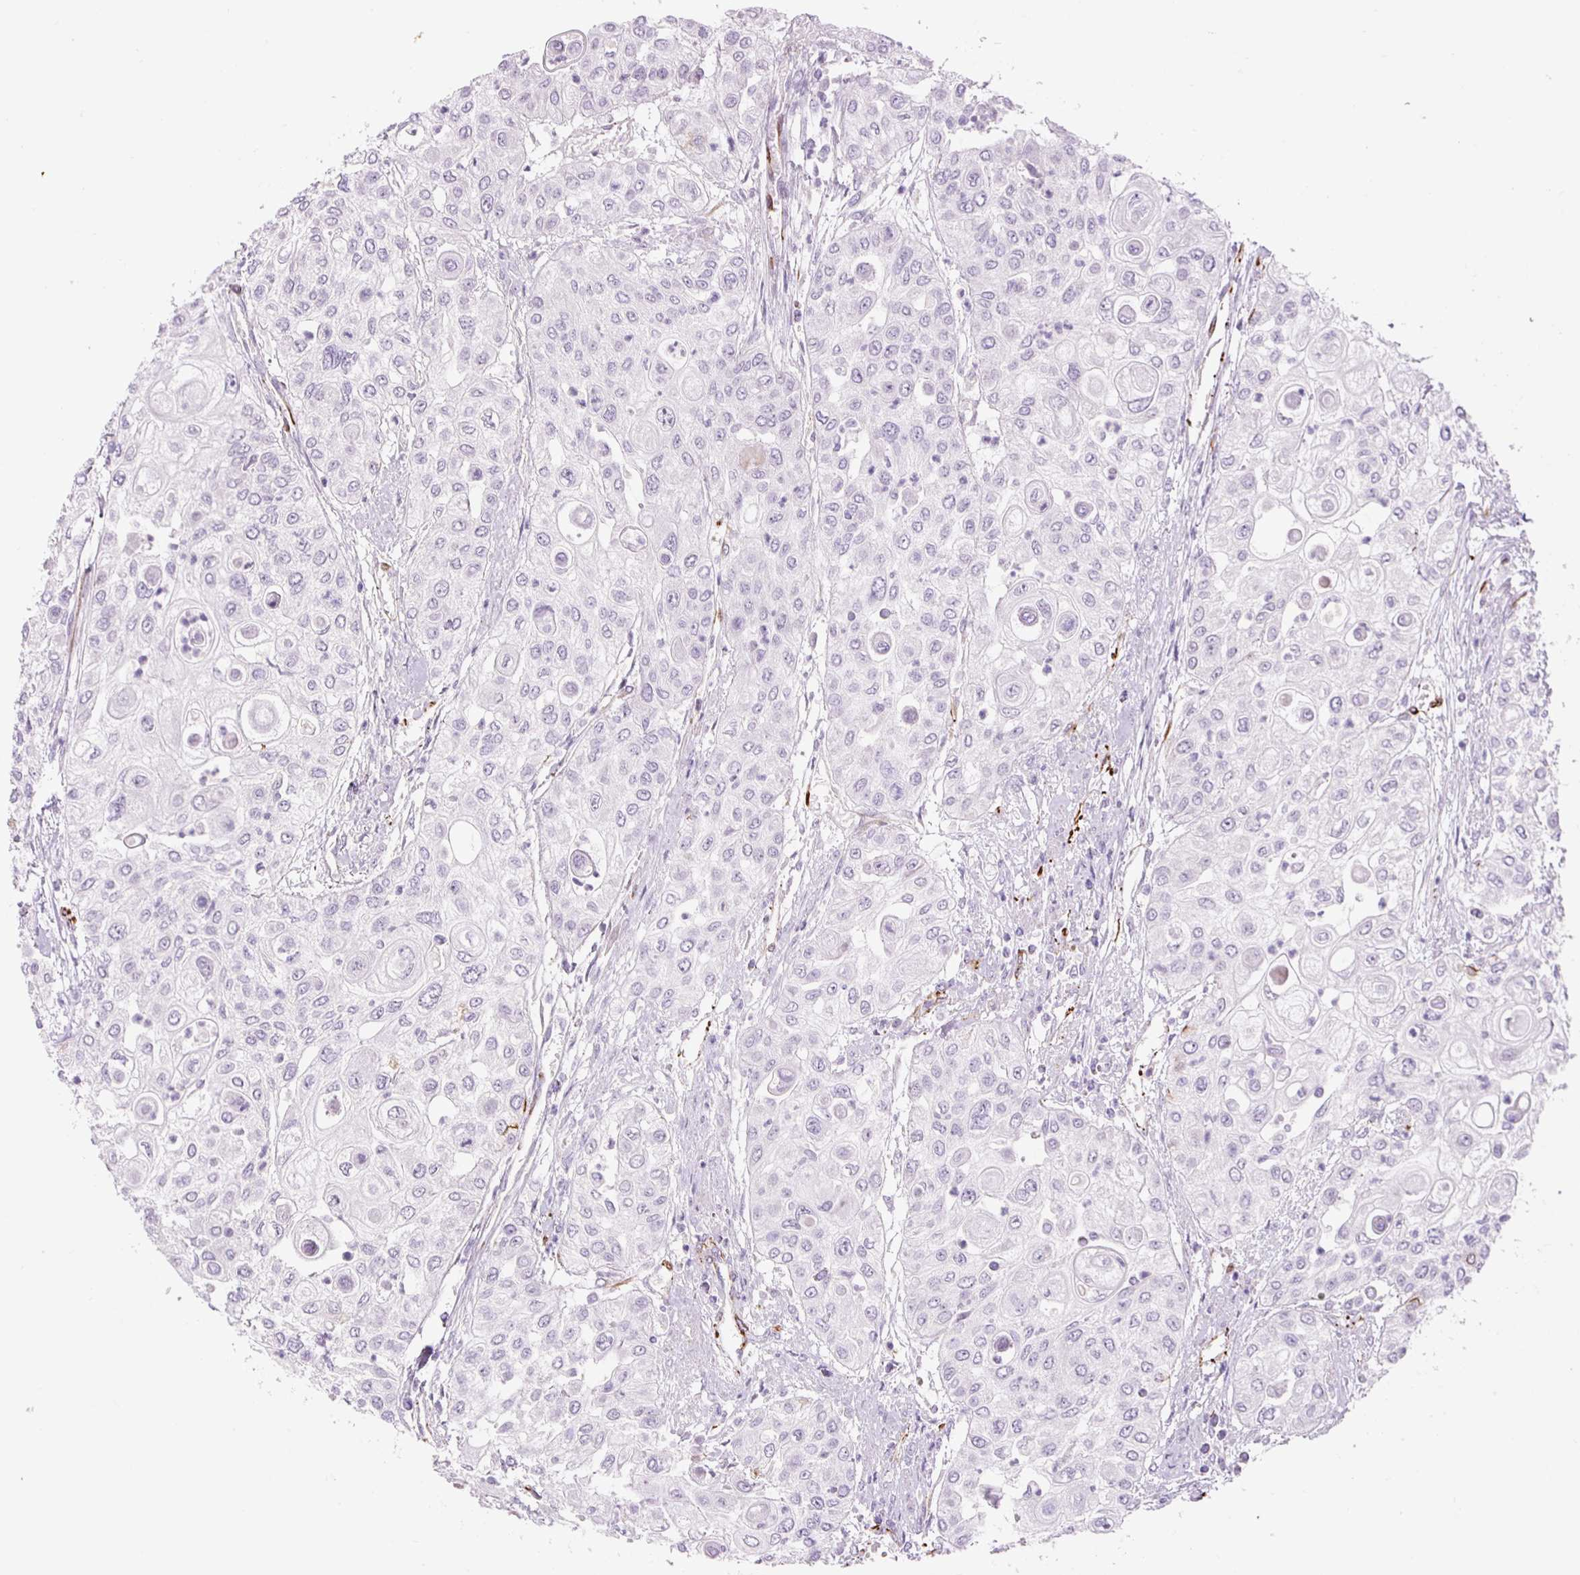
{"staining": {"intensity": "negative", "quantity": "none", "location": "none"}, "tissue": "urothelial cancer", "cell_type": "Tumor cells", "image_type": "cancer", "snomed": [{"axis": "morphology", "description": "Urothelial carcinoma, High grade"}, {"axis": "topography", "description": "Urinary bladder"}], "caption": "Tumor cells are negative for brown protein staining in high-grade urothelial carcinoma.", "gene": "NES", "patient": {"sex": "female", "age": 79}}